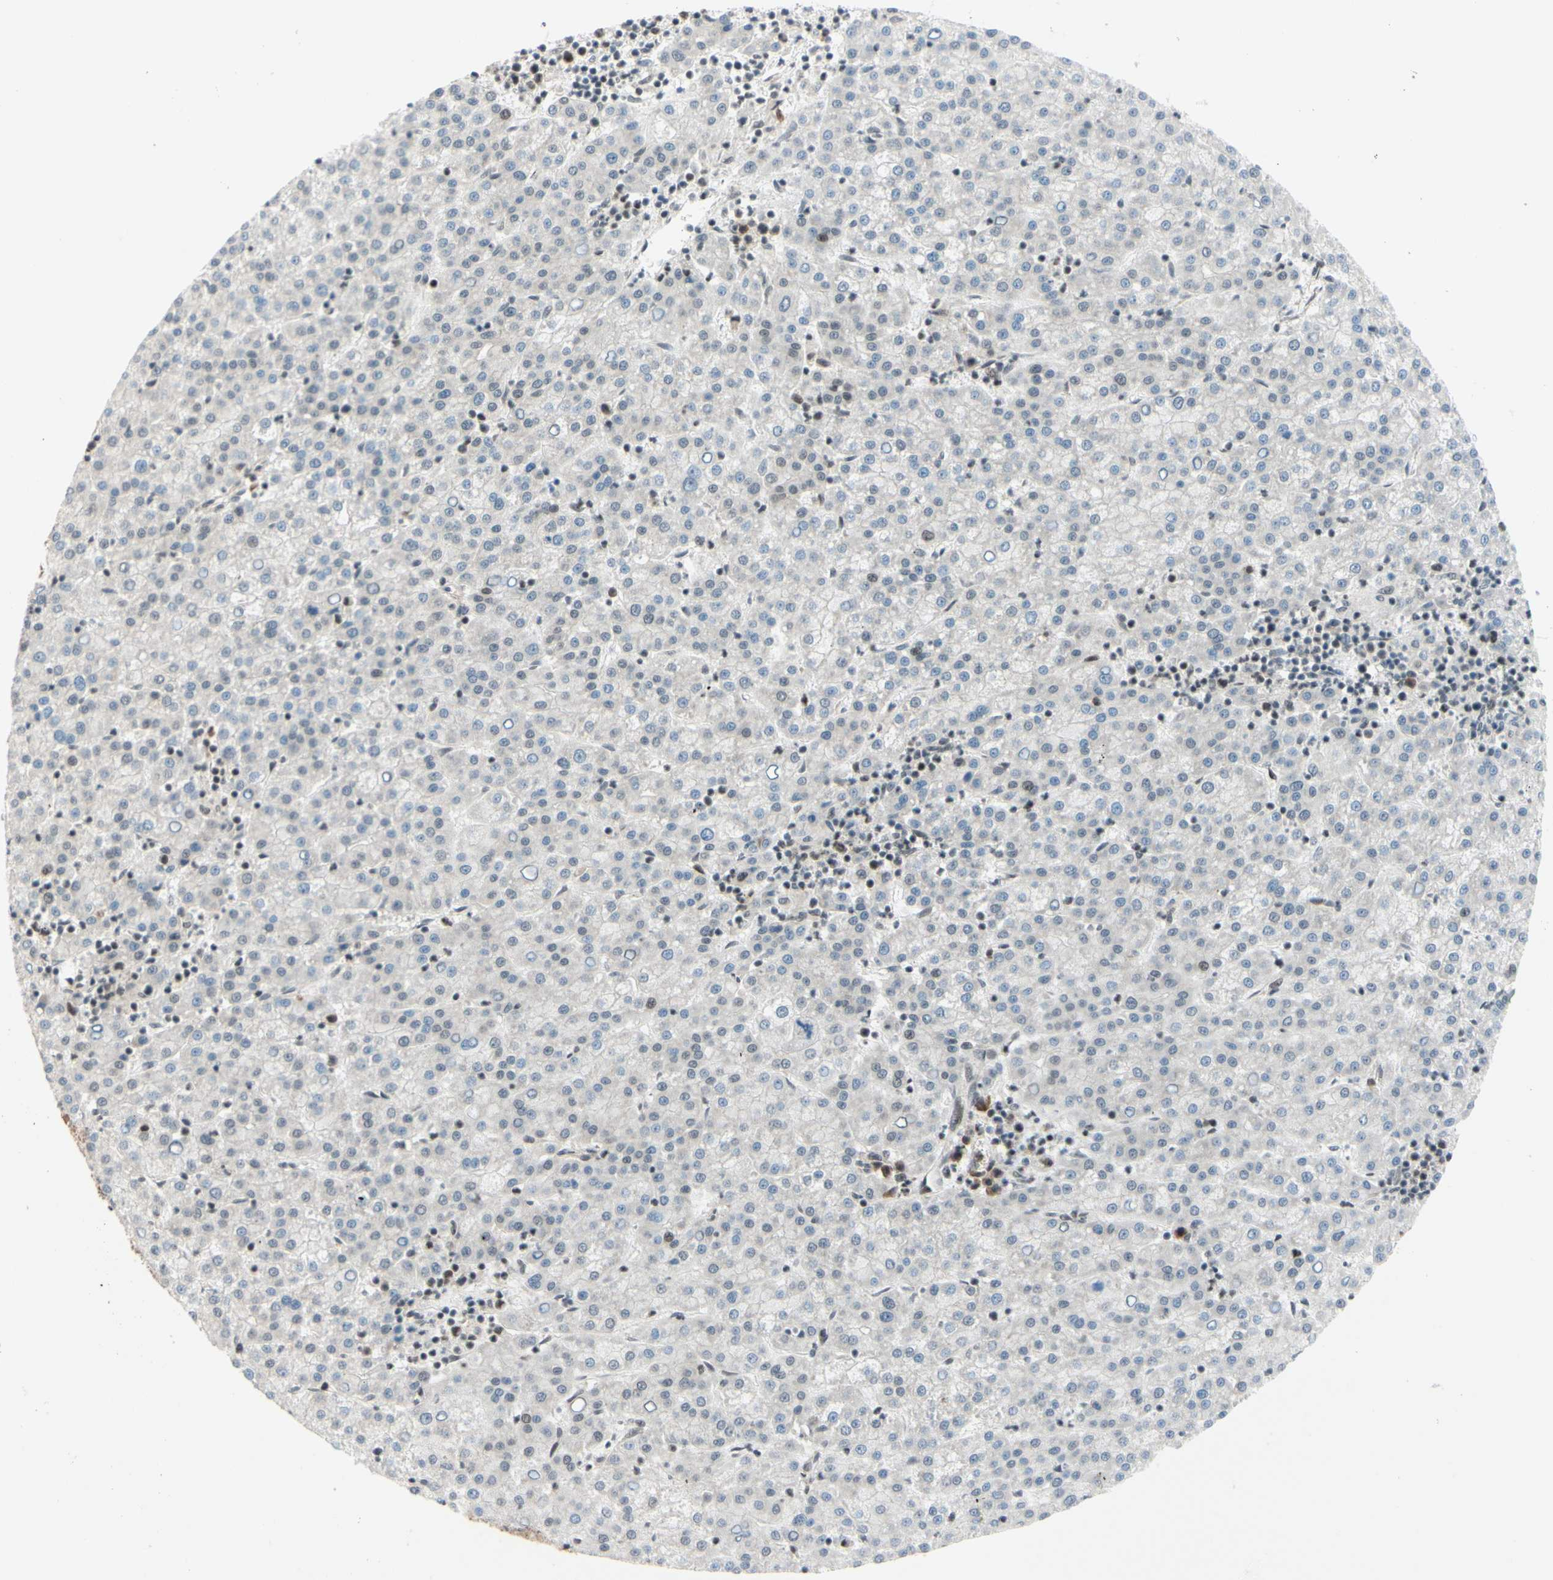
{"staining": {"intensity": "weak", "quantity": ">75%", "location": "cytoplasmic/membranous"}, "tissue": "liver cancer", "cell_type": "Tumor cells", "image_type": "cancer", "snomed": [{"axis": "morphology", "description": "Carcinoma, Hepatocellular, NOS"}, {"axis": "topography", "description": "Liver"}], "caption": "Liver hepatocellular carcinoma stained with DAB immunohistochemistry demonstrates low levels of weak cytoplasmic/membranous positivity in approximately >75% of tumor cells.", "gene": "BRMS1", "patient": {"sex": "female", "age": 58}}